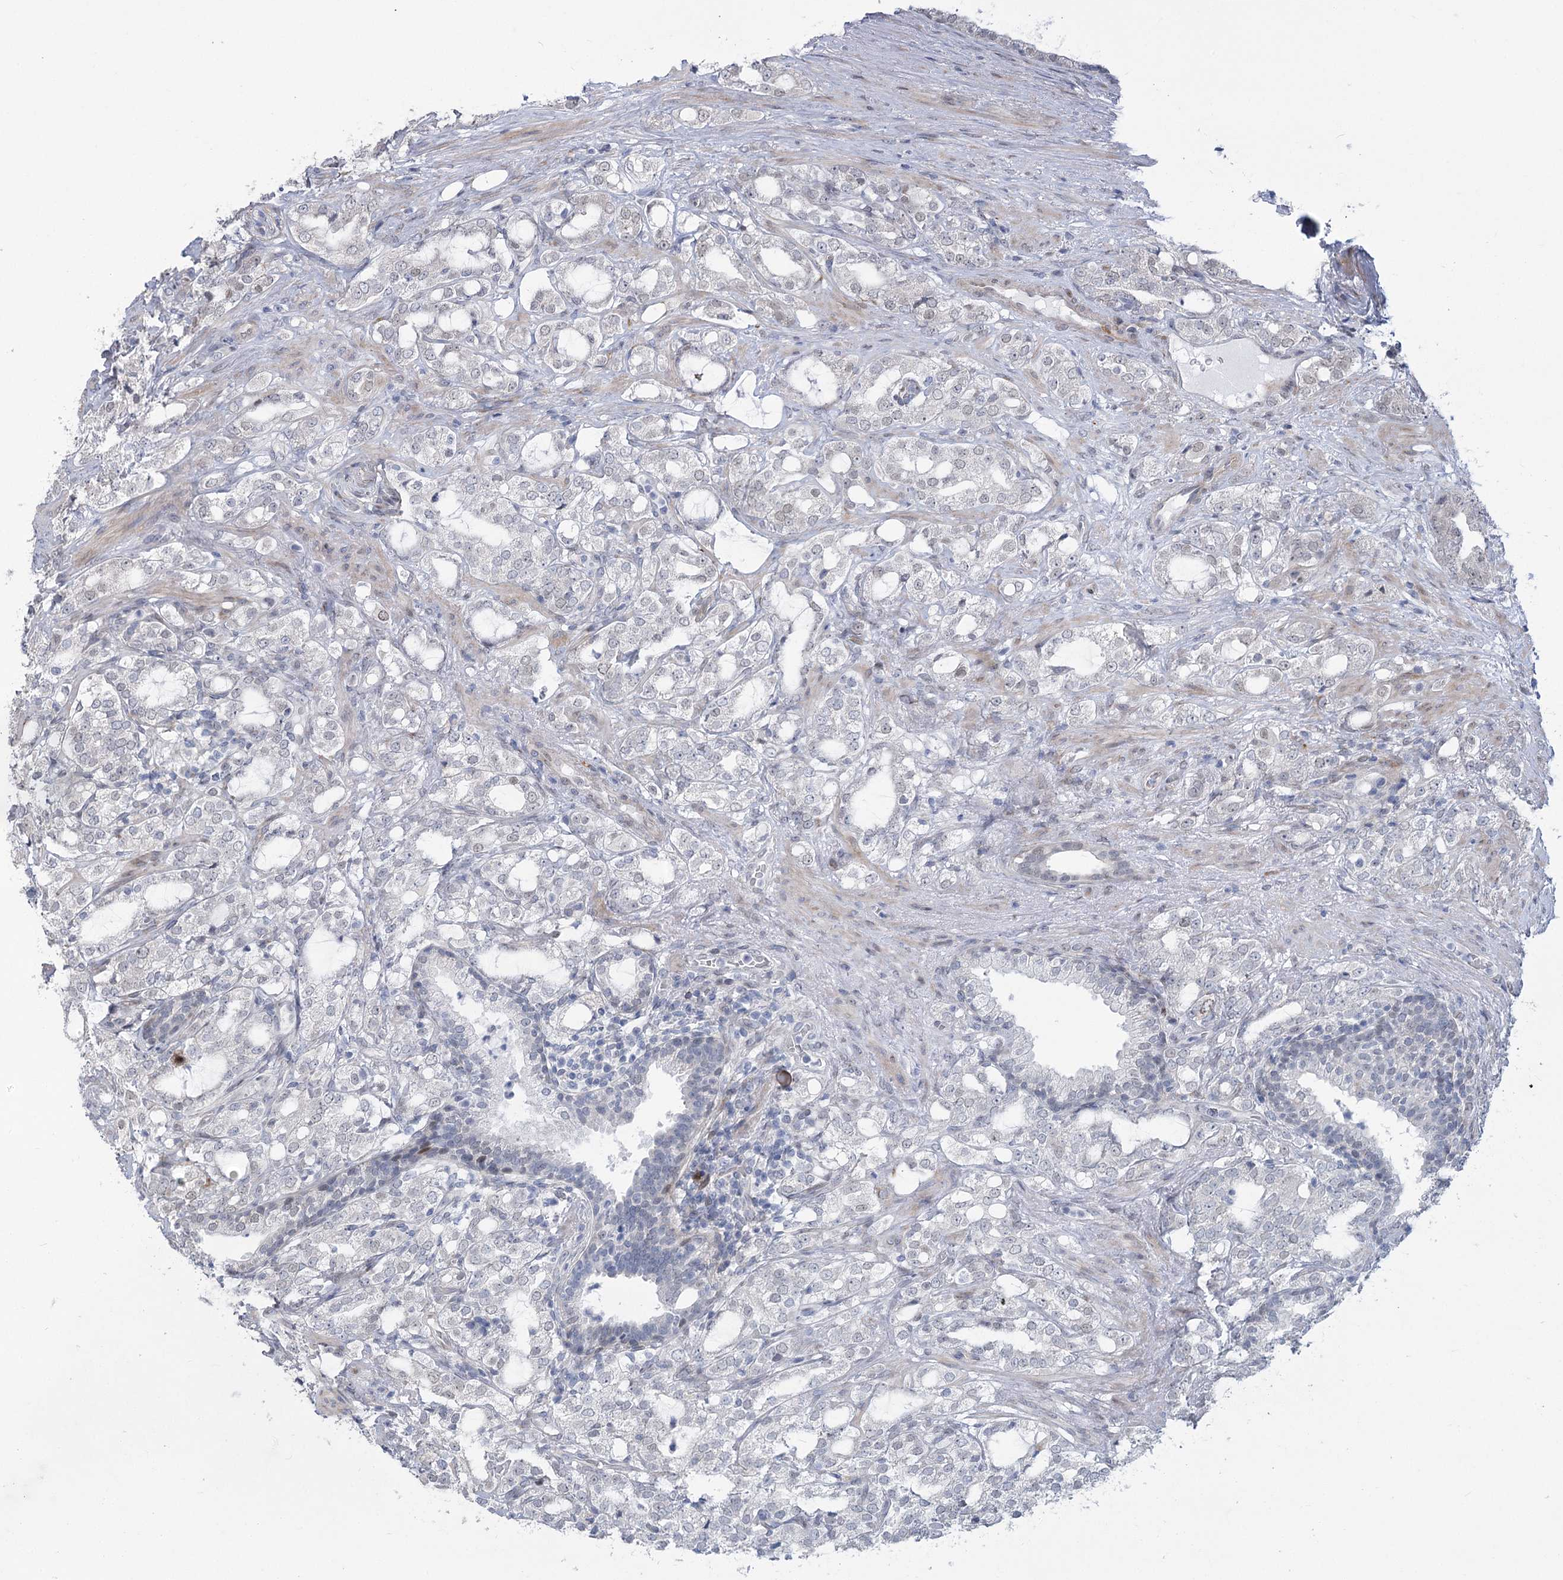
{"staining": {"intensity": "negative", "quantity": "none", "location": "none"}, "tissue": "prostate cancer", "cell_type": "Tumor cells", "image_type": "cancer", "snomed": [{"axis": "morphology", "description": "Adenocarcinoma, High grade"}, {"axis": "topography", "description": "Prostate"}], "caption": "An immunohistochemistry (IHC) image of prostate cancer is shown. There is no staining in tumor cells of prostate cancer. (Brightfield microscopy of DAB immunohistochemistry (IHC) at high magnification).", "gene": "ABITRAM", "patient": {"sex": "male", "age": 64}}